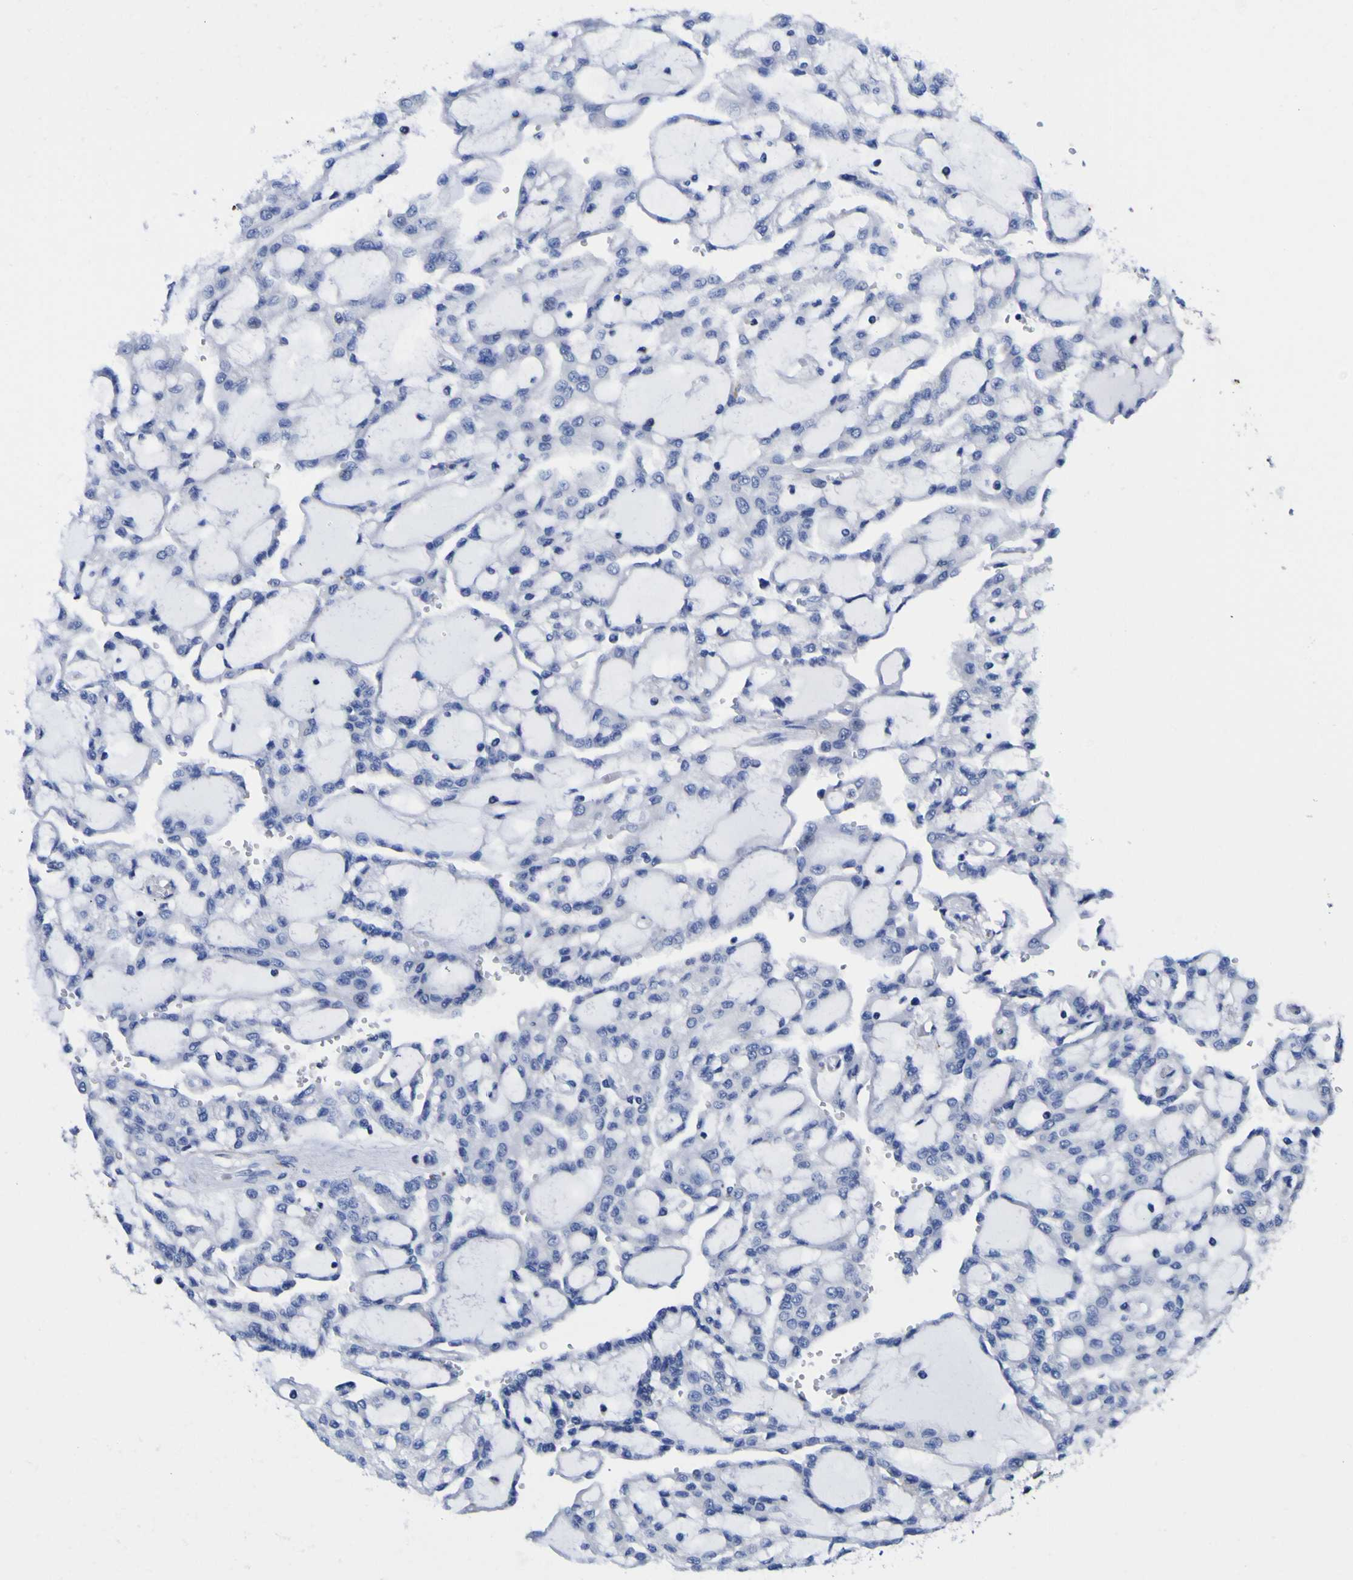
{"staining": {"intensity": "negative", "quantity": "none", "location": "none"}, "tissue": "renal cancer", "cell_type": "Tumor cells", "image_type": "cancer", "snomed": [{"axis": "morphology", "description": "Adenocarcinoma, NOS"}, {"axis": "topography", "description": "Kidney"}], "caption": "There is no significant expression in tumor cells of adenocarcinoma (renal).", "gene": "HLA-DQA1", "patient": {"sex": "male", "age": 63}}